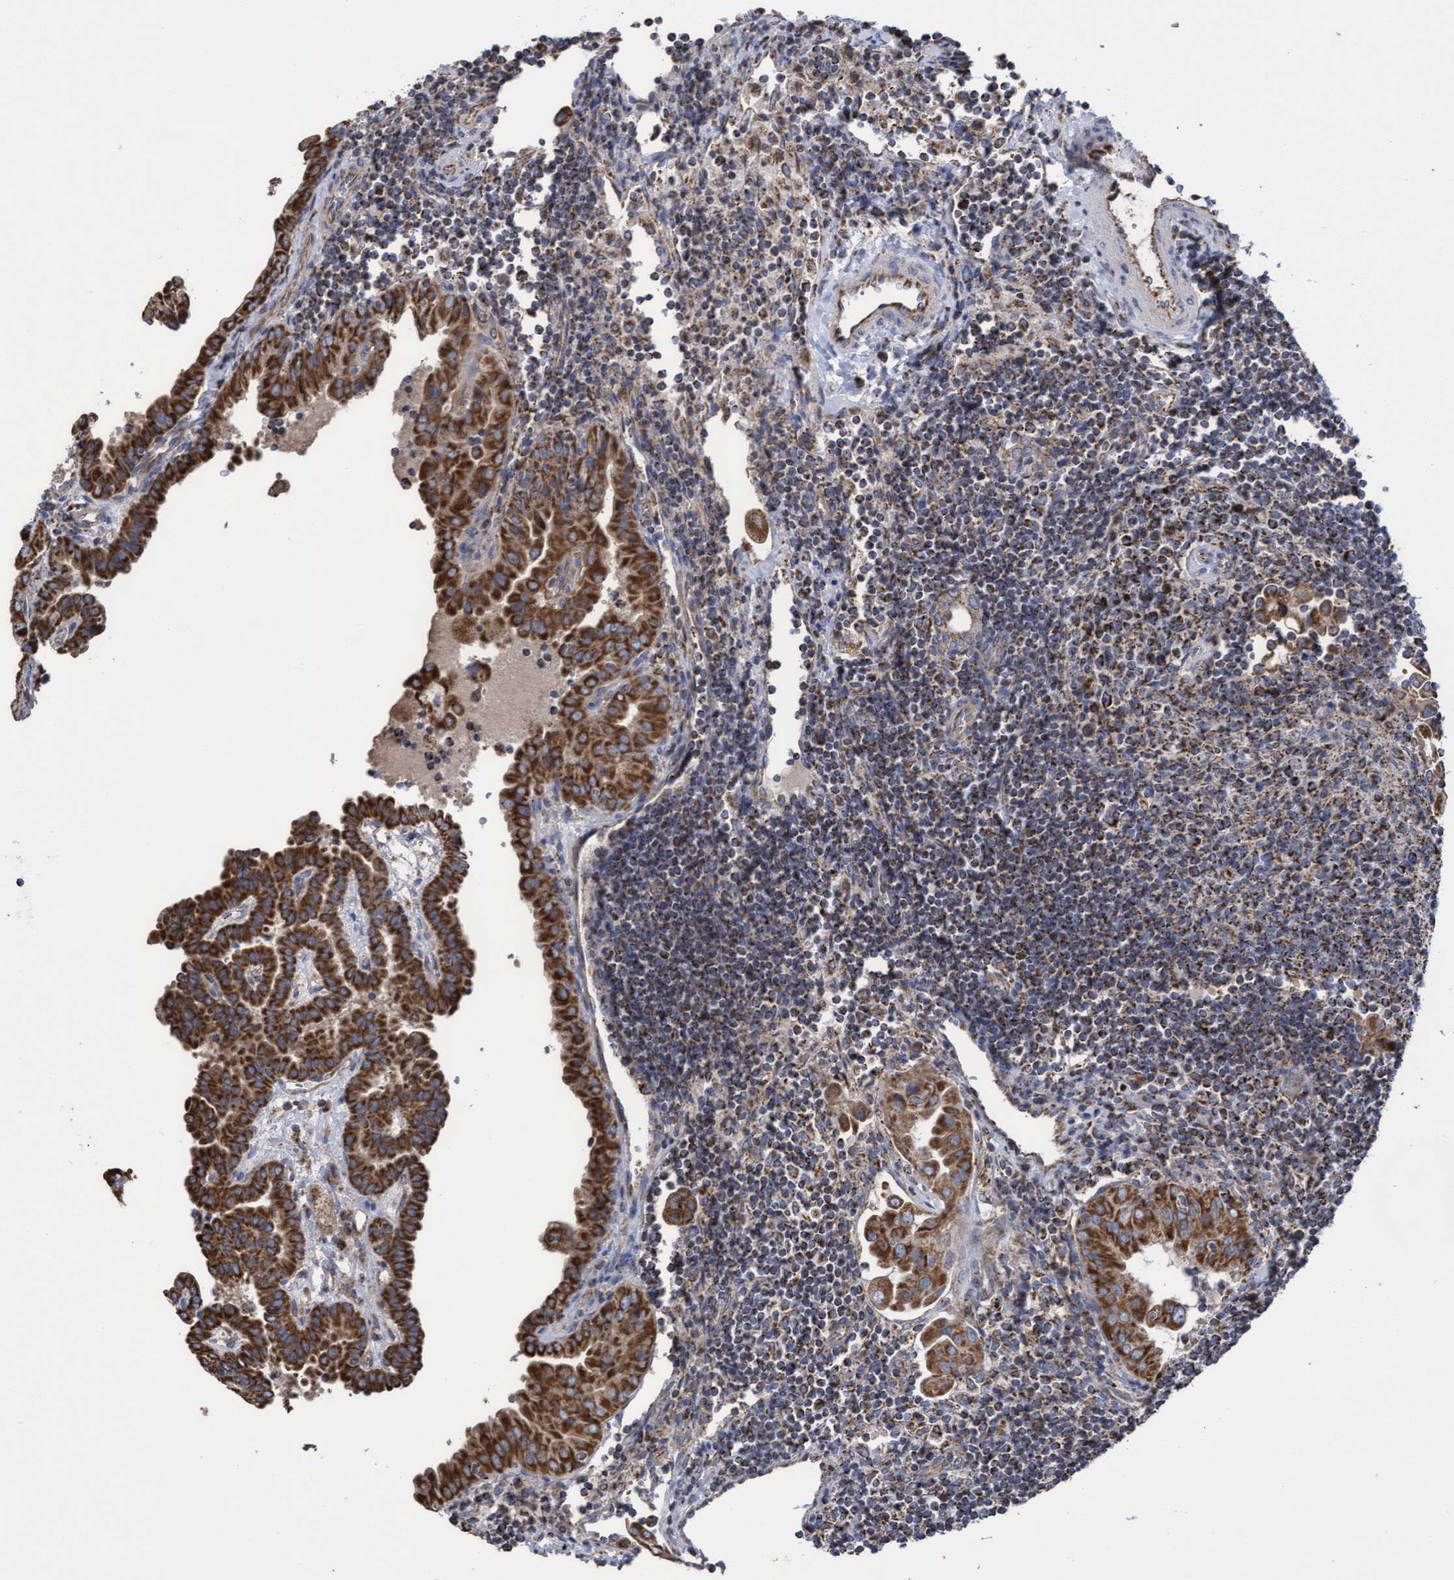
{"staining": {"intensity": "strong", "quantity": ">75%", "location": "cytoplasmic/membranous"}, "tissue": "thyroid cancer", "cell_type": "Tumor cells", "image_type": "cancer", "snomed": [{"axis": "morphology", "description": "Papillary adenocarcinoma, NOS"}, {"axis": "topography", "description": "Thyroid gland"}], "caption": "Strong cytoplasmic/membranous staining for a protein is seen in approximately >75% of tumor cells of thyroid cancer (papillary adenocarcinoma) using IHC.", "gene": "COBL", "patient": {"sex": "male", "age": 33}}